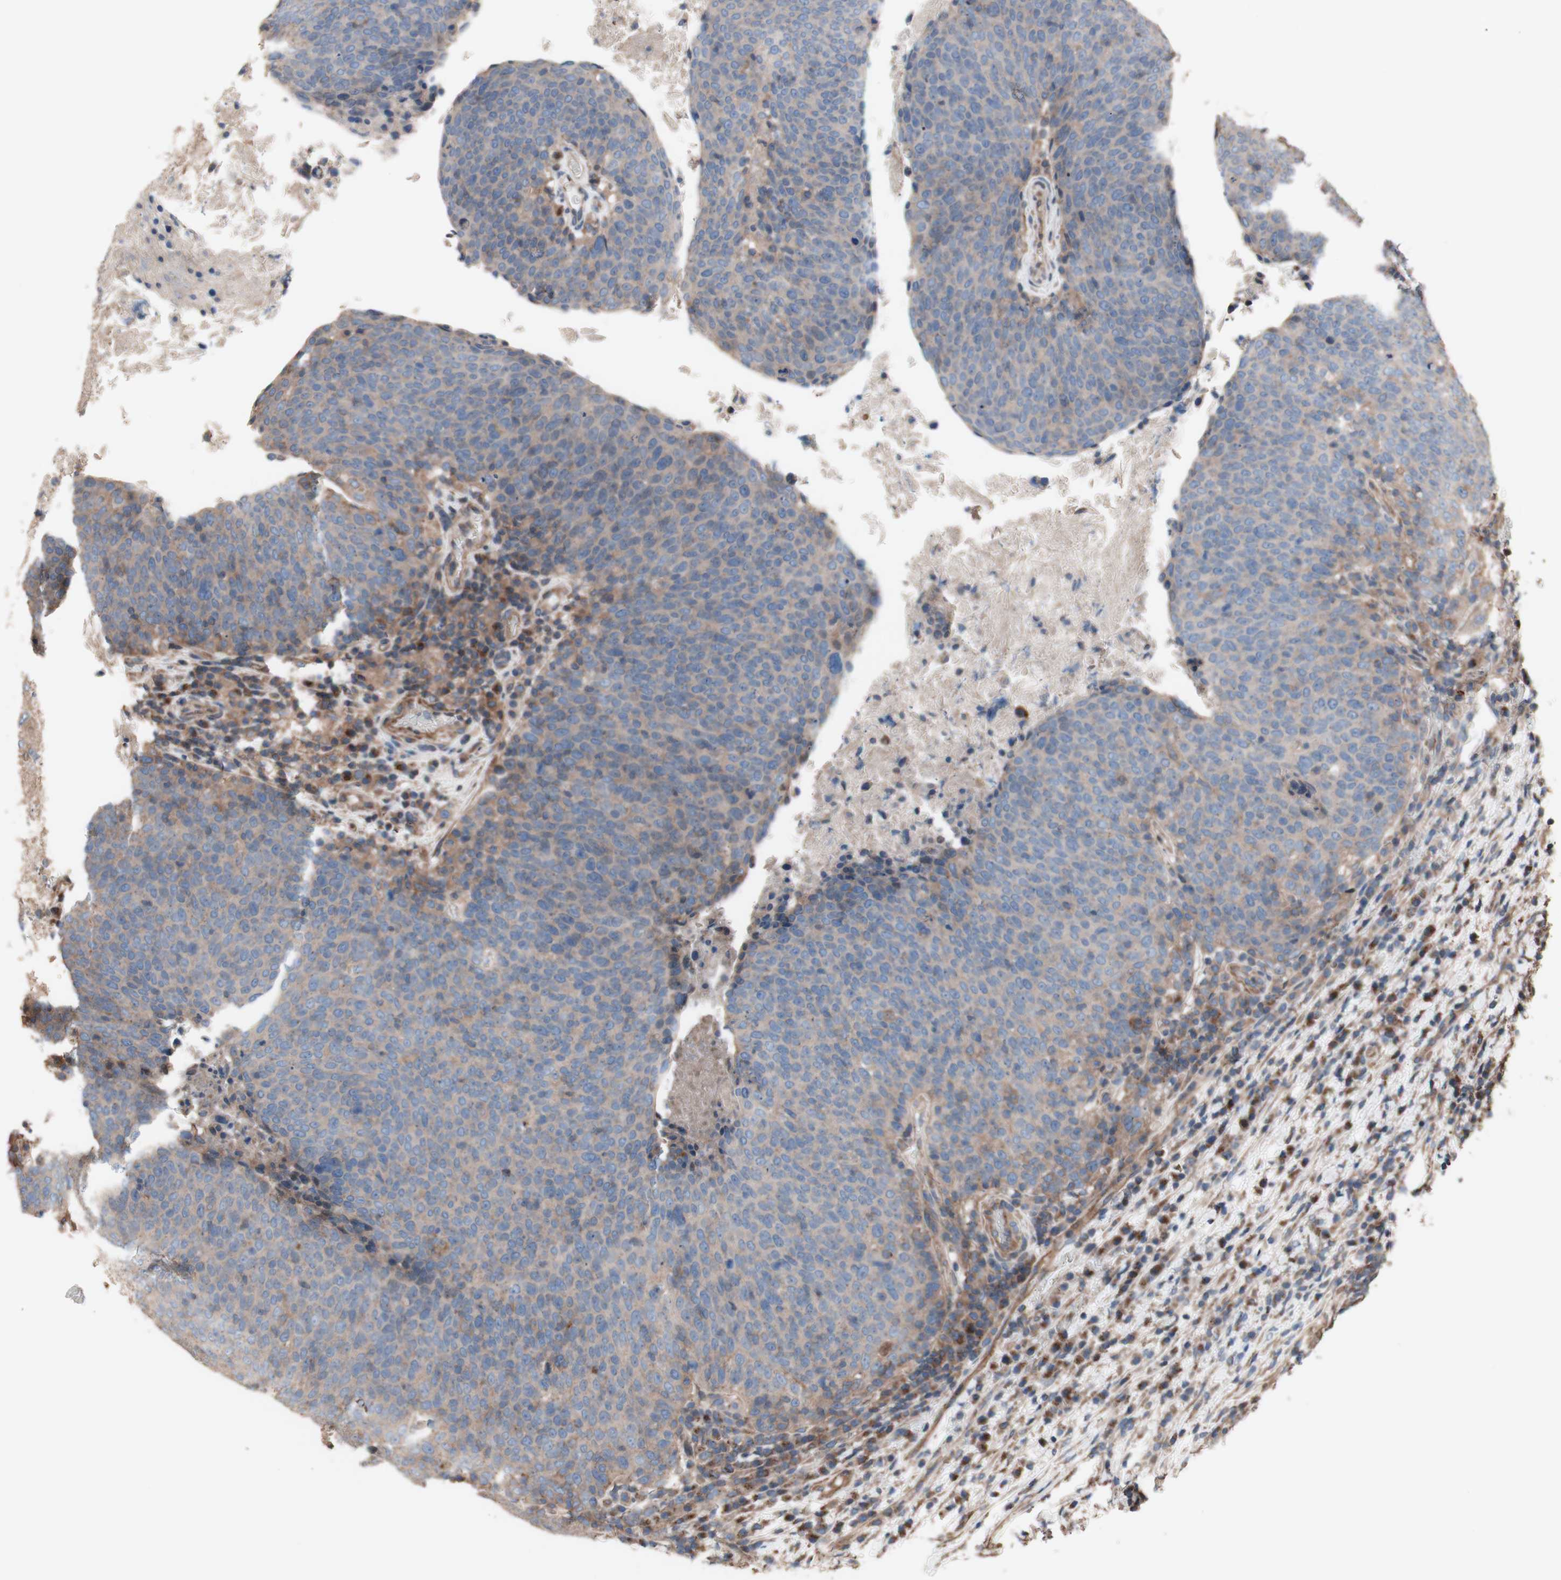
{"staining": {"intensity": "weak", "quantity": ">75%", "location": "cytoplasmic/membranous"}, "tissue": "head and neck cancer", "cell_type": "Tumor cells", "image_type": "cancer", "snomed": [{"axis": "morphology", "description": "Squamous cell carcinoma, NOS"}, {"axis": "morphology", "description": "Squamous cell carcinoma, metastatic, NOS"}, {"axis": "topography", "description": "Lymph node"}, {"axis": "topography", "description": "Head-Neck"}], "caption": "Head and neck cancer (metastatic squamous cell carcinoma) stained for a protein (brown) exhibits weak cytoplasmic/membranous positive expression in approximately >75% of tumor cells.", "gene": "COPB1", "patient": {"sex": "male", "age": 62}}